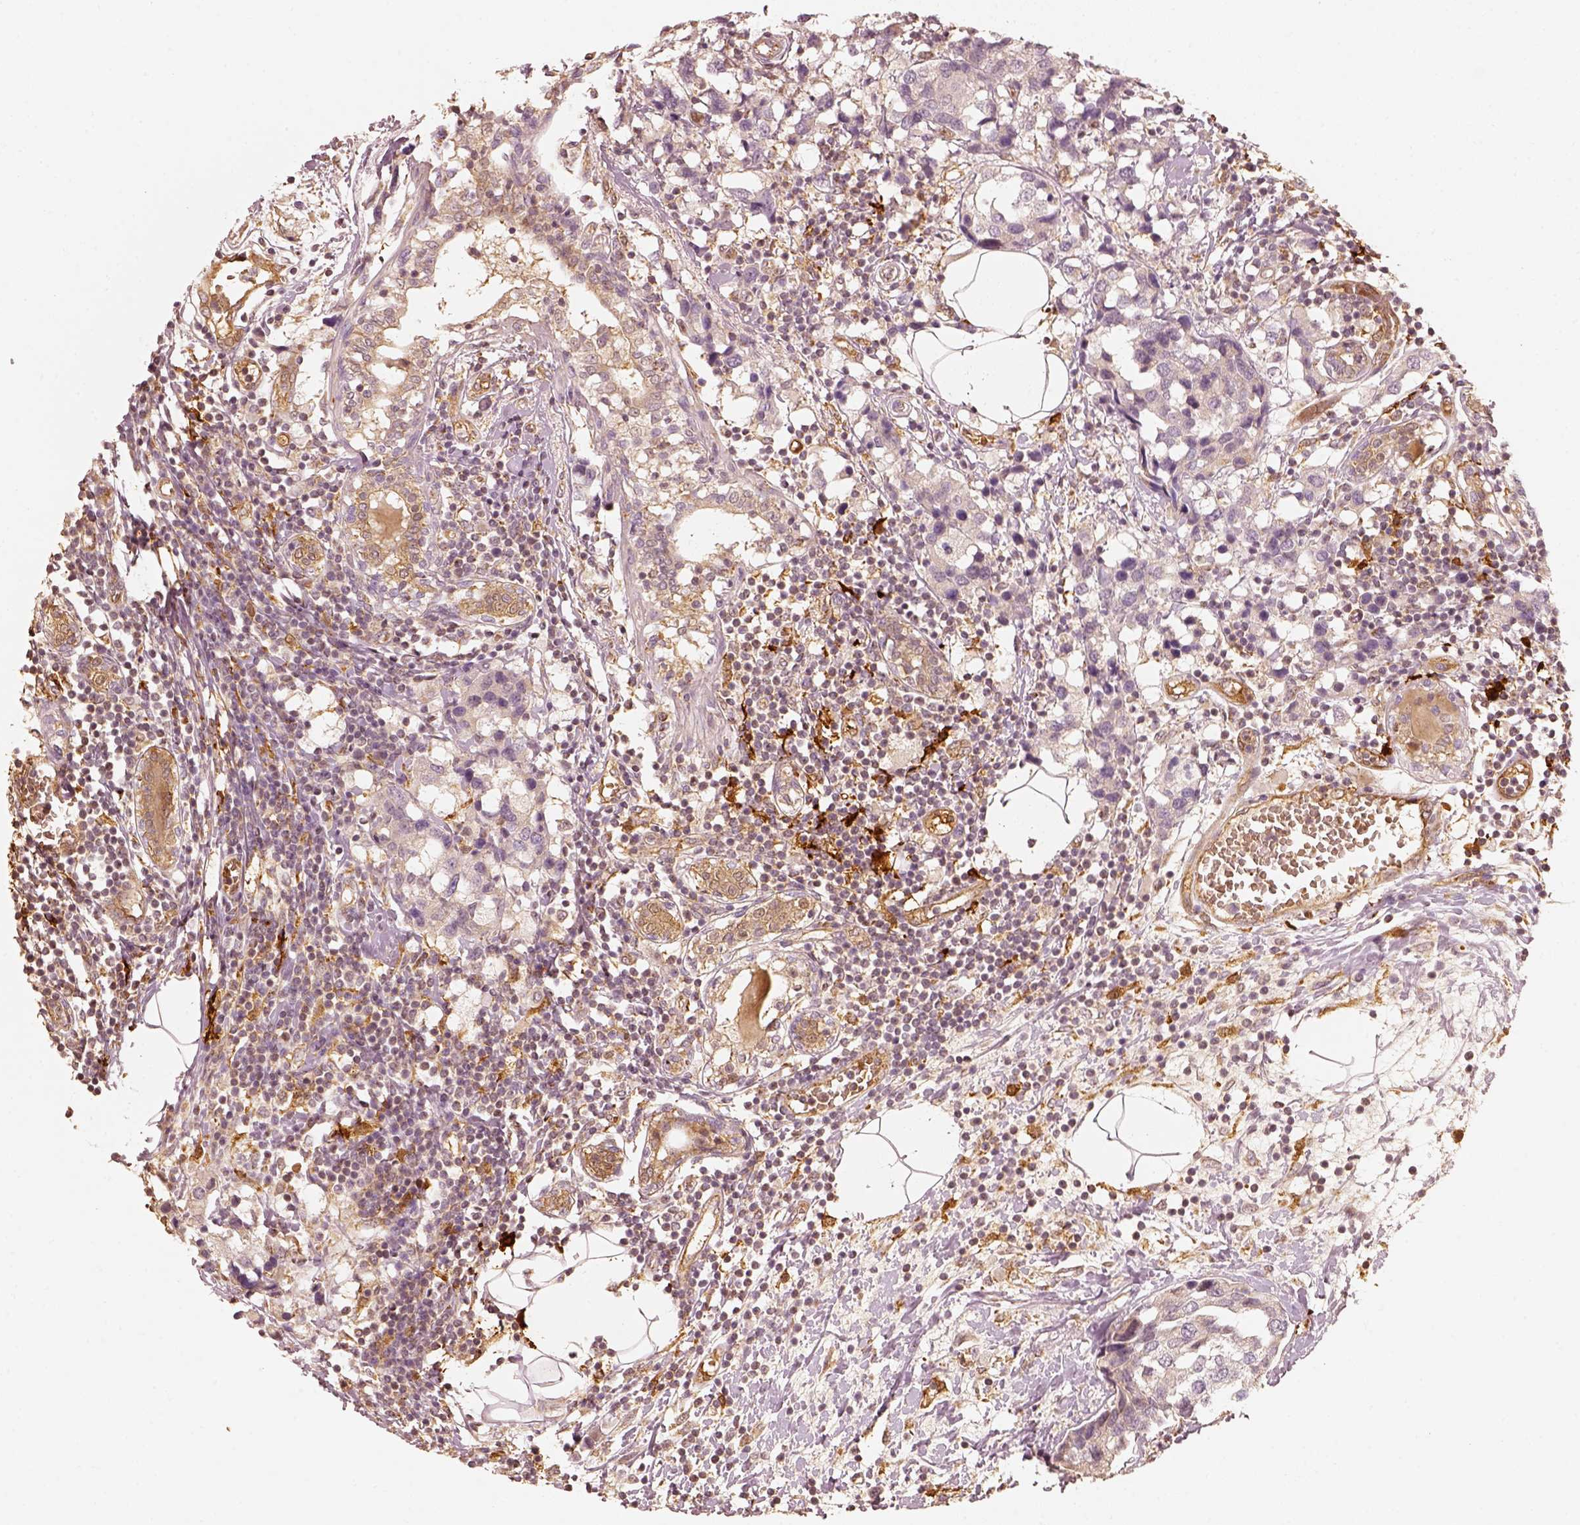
{"staining": {"intensity": "negative", "quantity": "none", "location": "none"}, "tissue": "breast cancer", "cell_type": "Tumor cells", "image_type": "cancer", "snomed": [{"axis": "morphology", "description": "Lobular carcinoma"}, {"axis": "topography", "description": "Breast"}], "caption": "Tumor cells show no significant protein expression in lobular carcinoma (breast).", "gene": "FSCN1", "patient": {"sex": "female", "age": 59}}